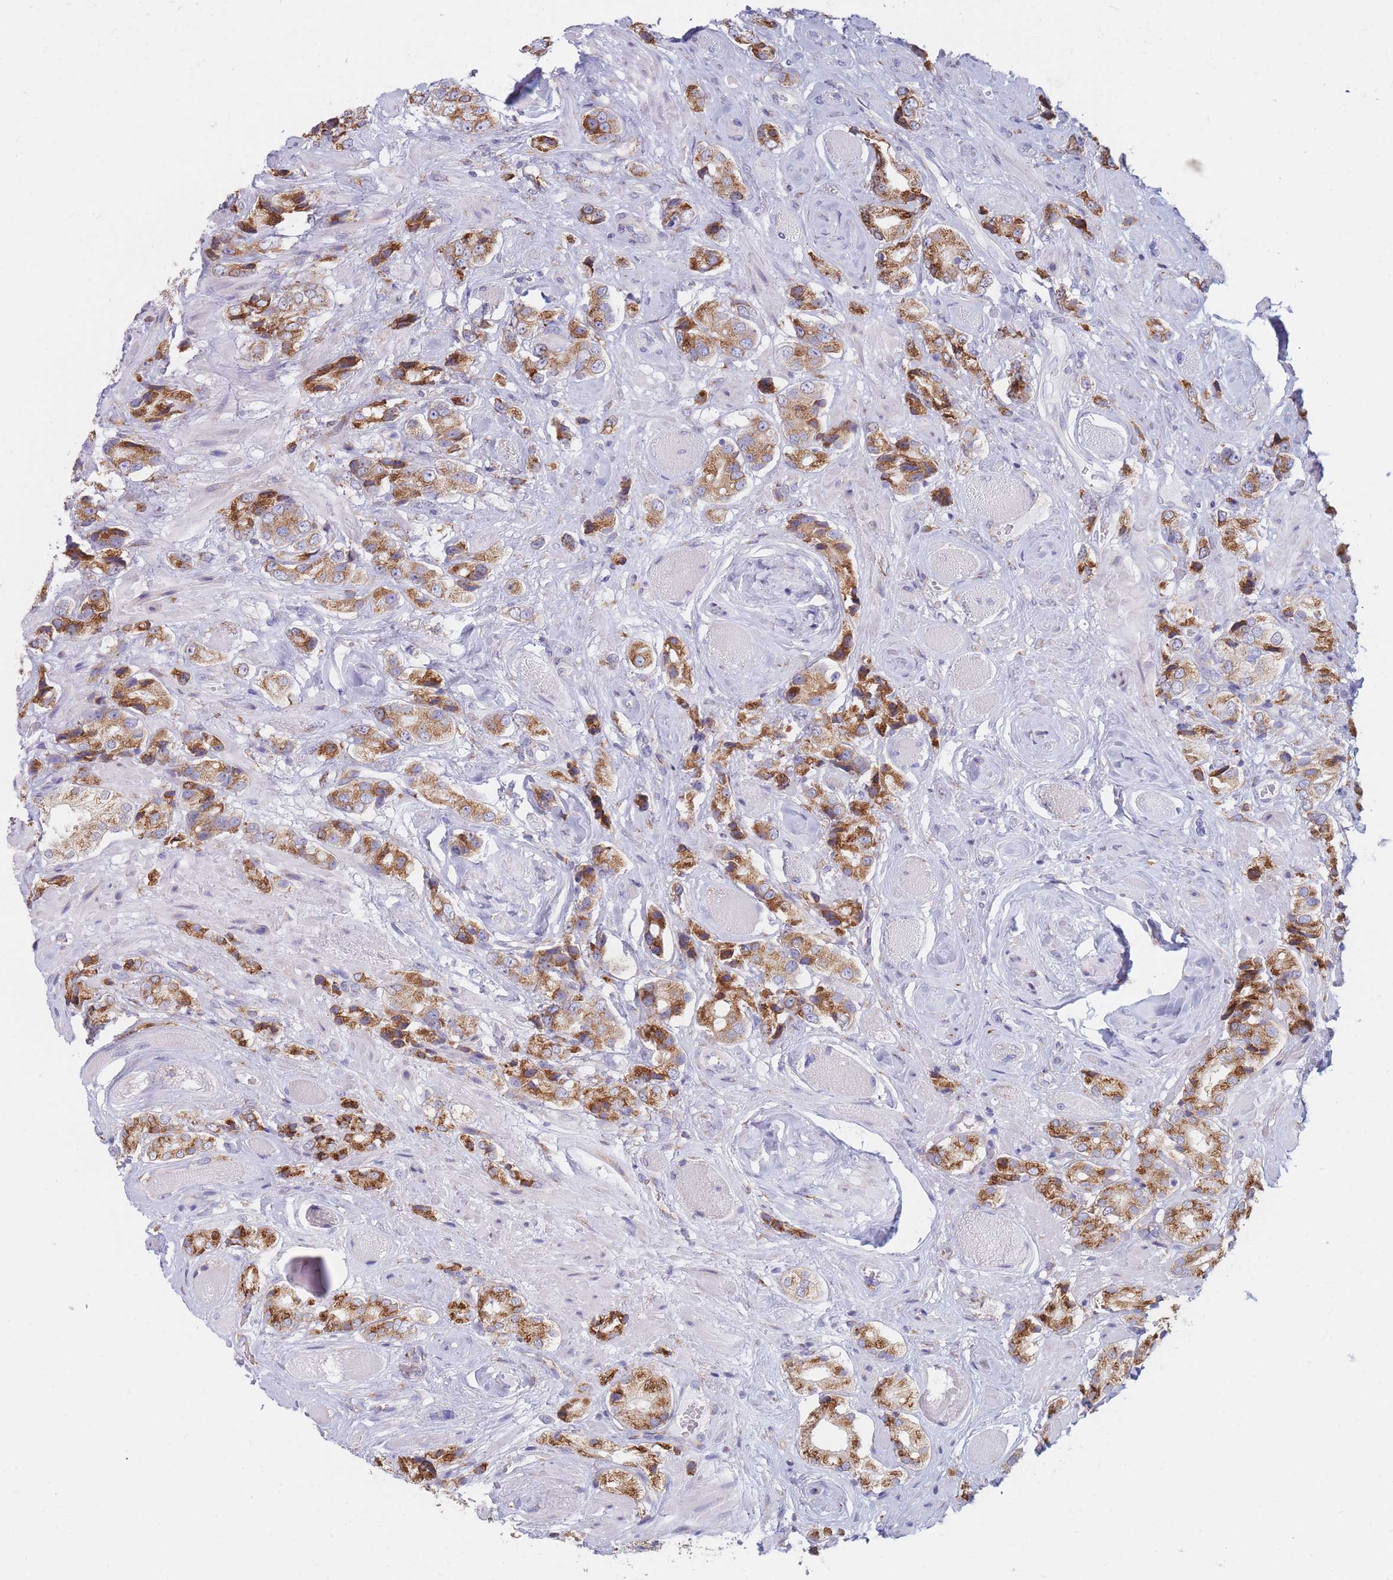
{"staining": {"intensity": "moderate", "quantity": ">75%", "location": "cytoplasmic/membranous"}, "tissue": "prostate cancer", "cell_type": "Tumor cells", "image_type": "cancer", "snomed": [{"axis": "morphology", "description": "Adenocarcinoma, High grade"}, {"axis": "topography", "description": "Prostate and seminal vesicle, NOS"}], "caption": "Immunohistochemical staining of human prostate high-grade adenocarcinoma reveals medium levels of moderate cytoplasmic/membranous protein staining in approximately >75% of tumor cells.", "gene": "MRPL30", "patient": {"sex": "male", "age": 64}}